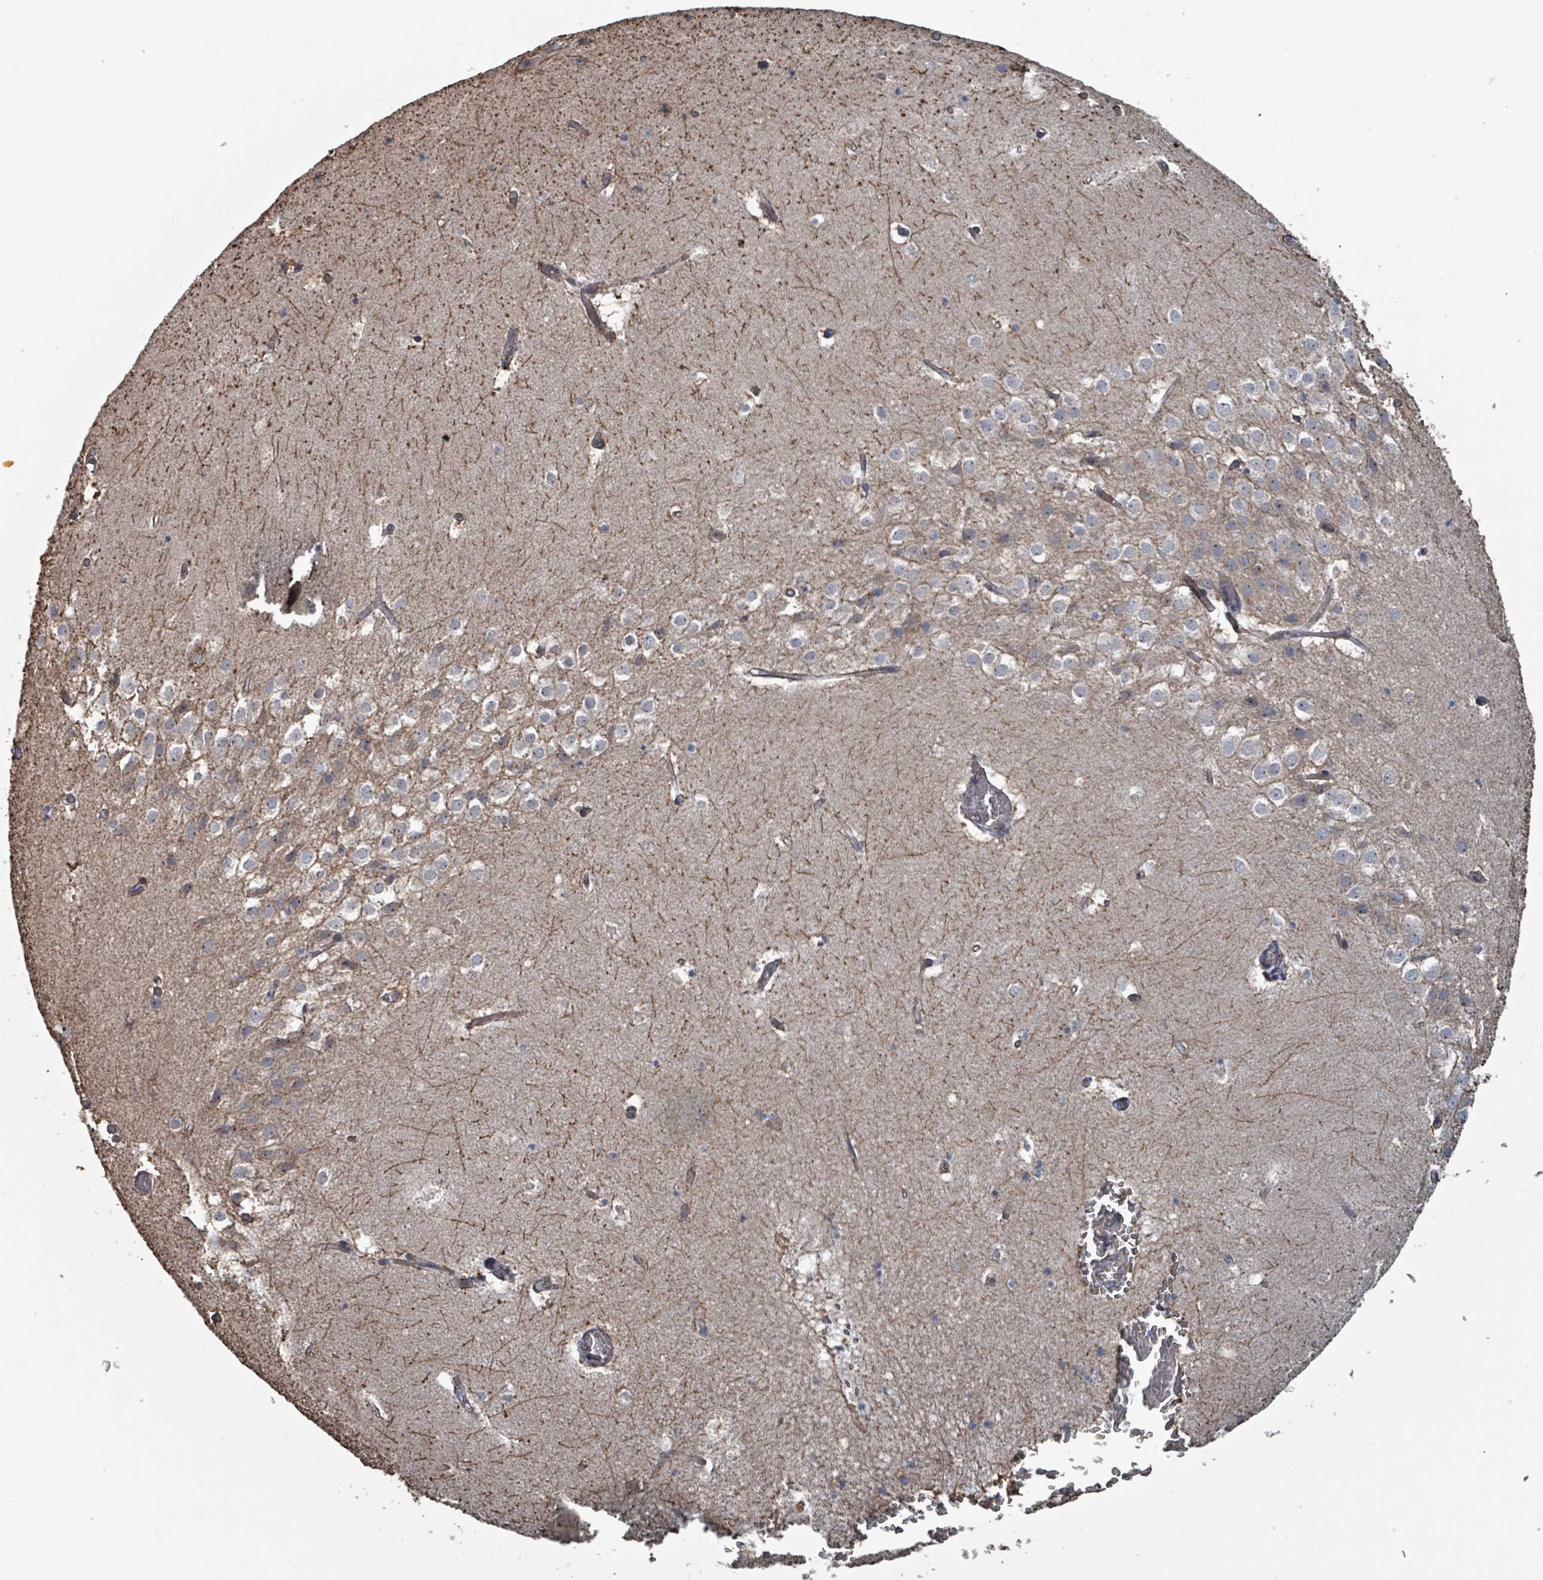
{"staining": {"intensity": "weak", "quantity": "25%-75%", "location": "cytoplasmic/membranous"}, "tissue": "hippocampus", "cell_type": "Glial cells", "image_type": "normal", "snomed": [{"axis": "morphology", "description": "Normal tissue, NOS"}, {"axis": "topography", "description": "Hippocampus"}], "caption": "Glial cells reveal low levels of weak cytoplasmic/membranous staining in approximately 25%-75% of cells in unremarkable hippocampus.", "gene": "MRPL4", "patient": {"sex": "female", "age": 52}}